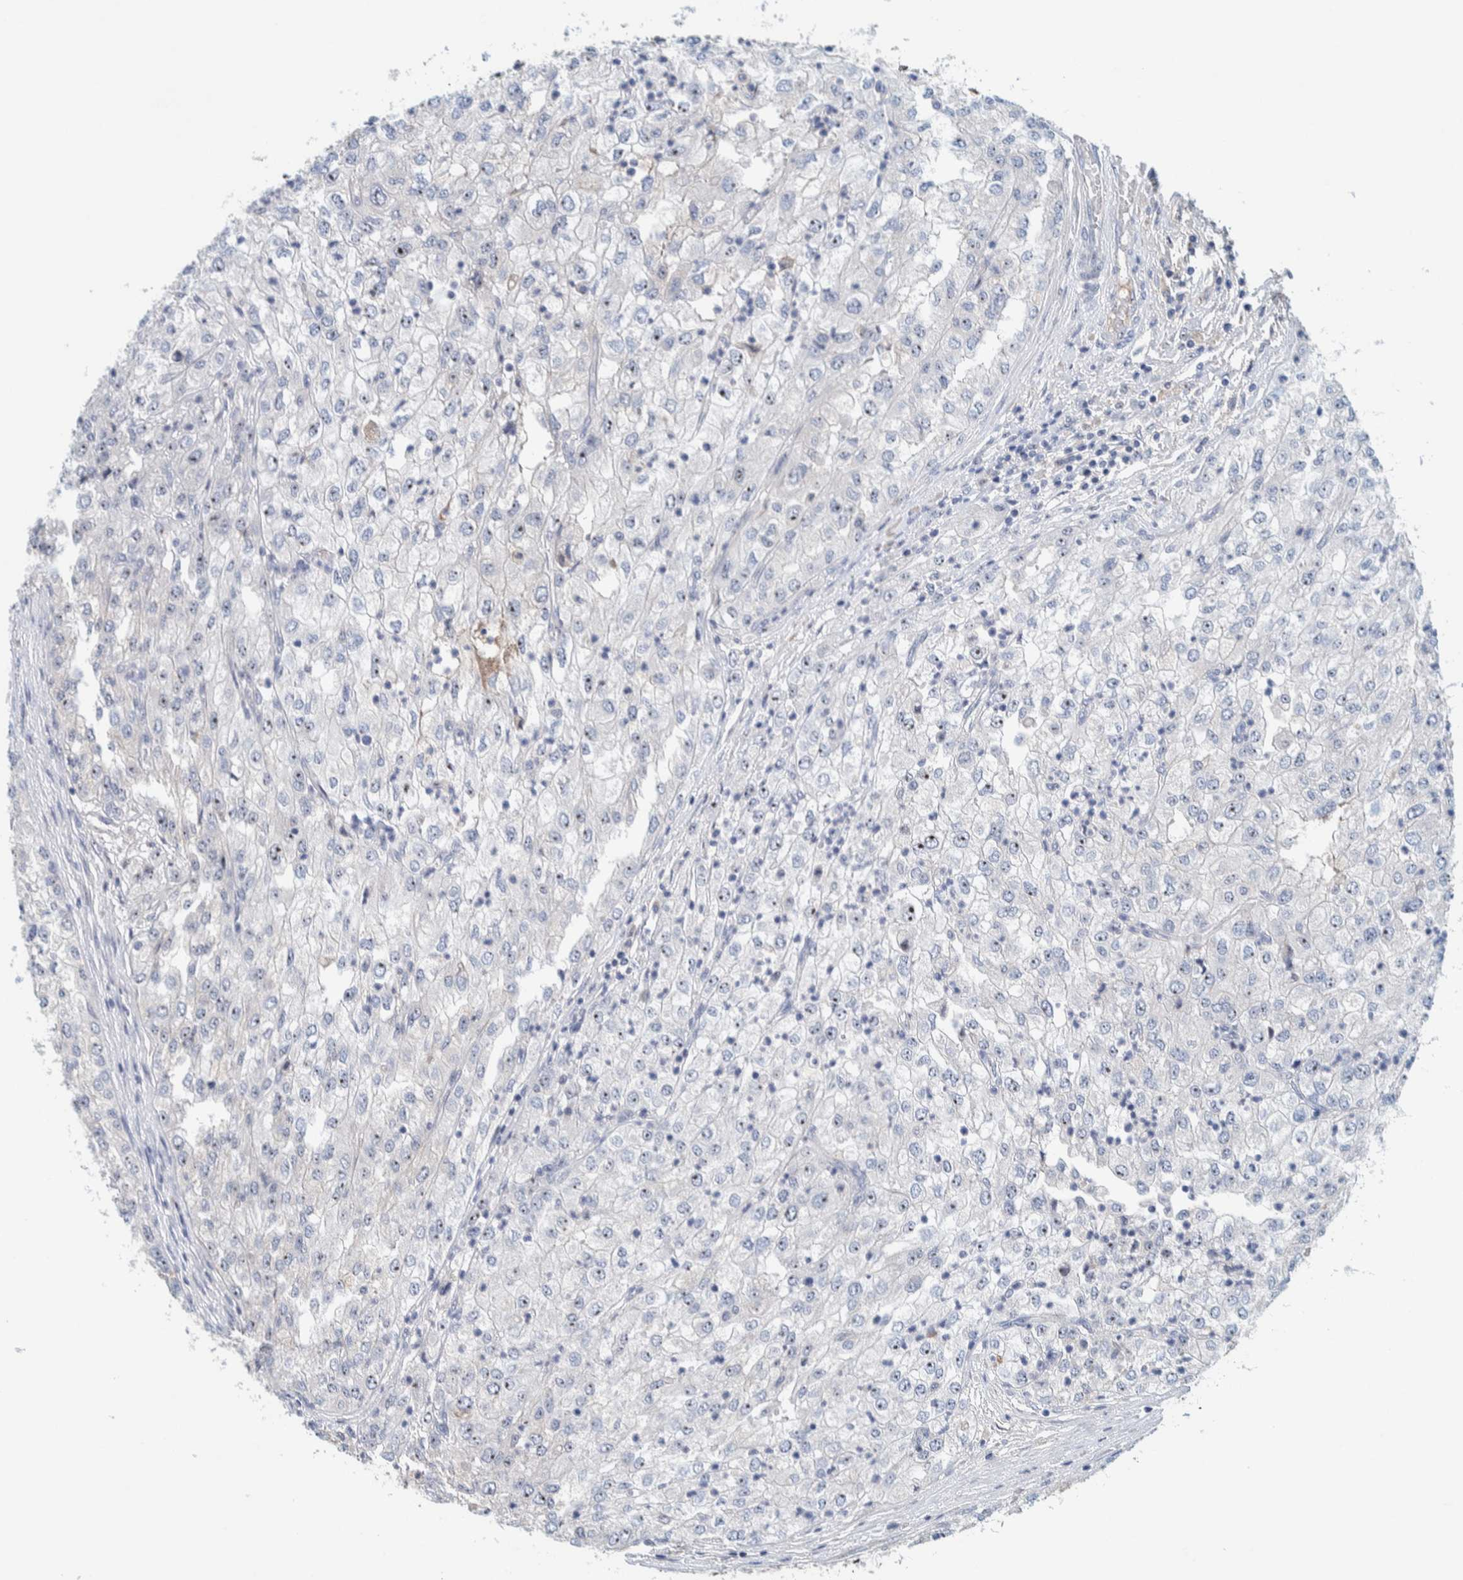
{"staining": {"intensity": "moderate", "quantity": "25%-75%", "location": "nuclear"}, "tissue": "renal cancer", "cell_type": "Tumor cells", "image_type": "cancer", "snomed": [{"axis": "morphology", "description": "Adenocarcinoma, NOS"}, {"axis": "topography", "description": "Kidney"}], "caption": "An image showing moderate nuclear staining in approximately 25%-75% of tumor cells in renal cancer (adenocarcinoma), as visualized by brown immunohistochemical staining.", "gene": "NOL11", "patient": {"sex": "female", "age": 54}}